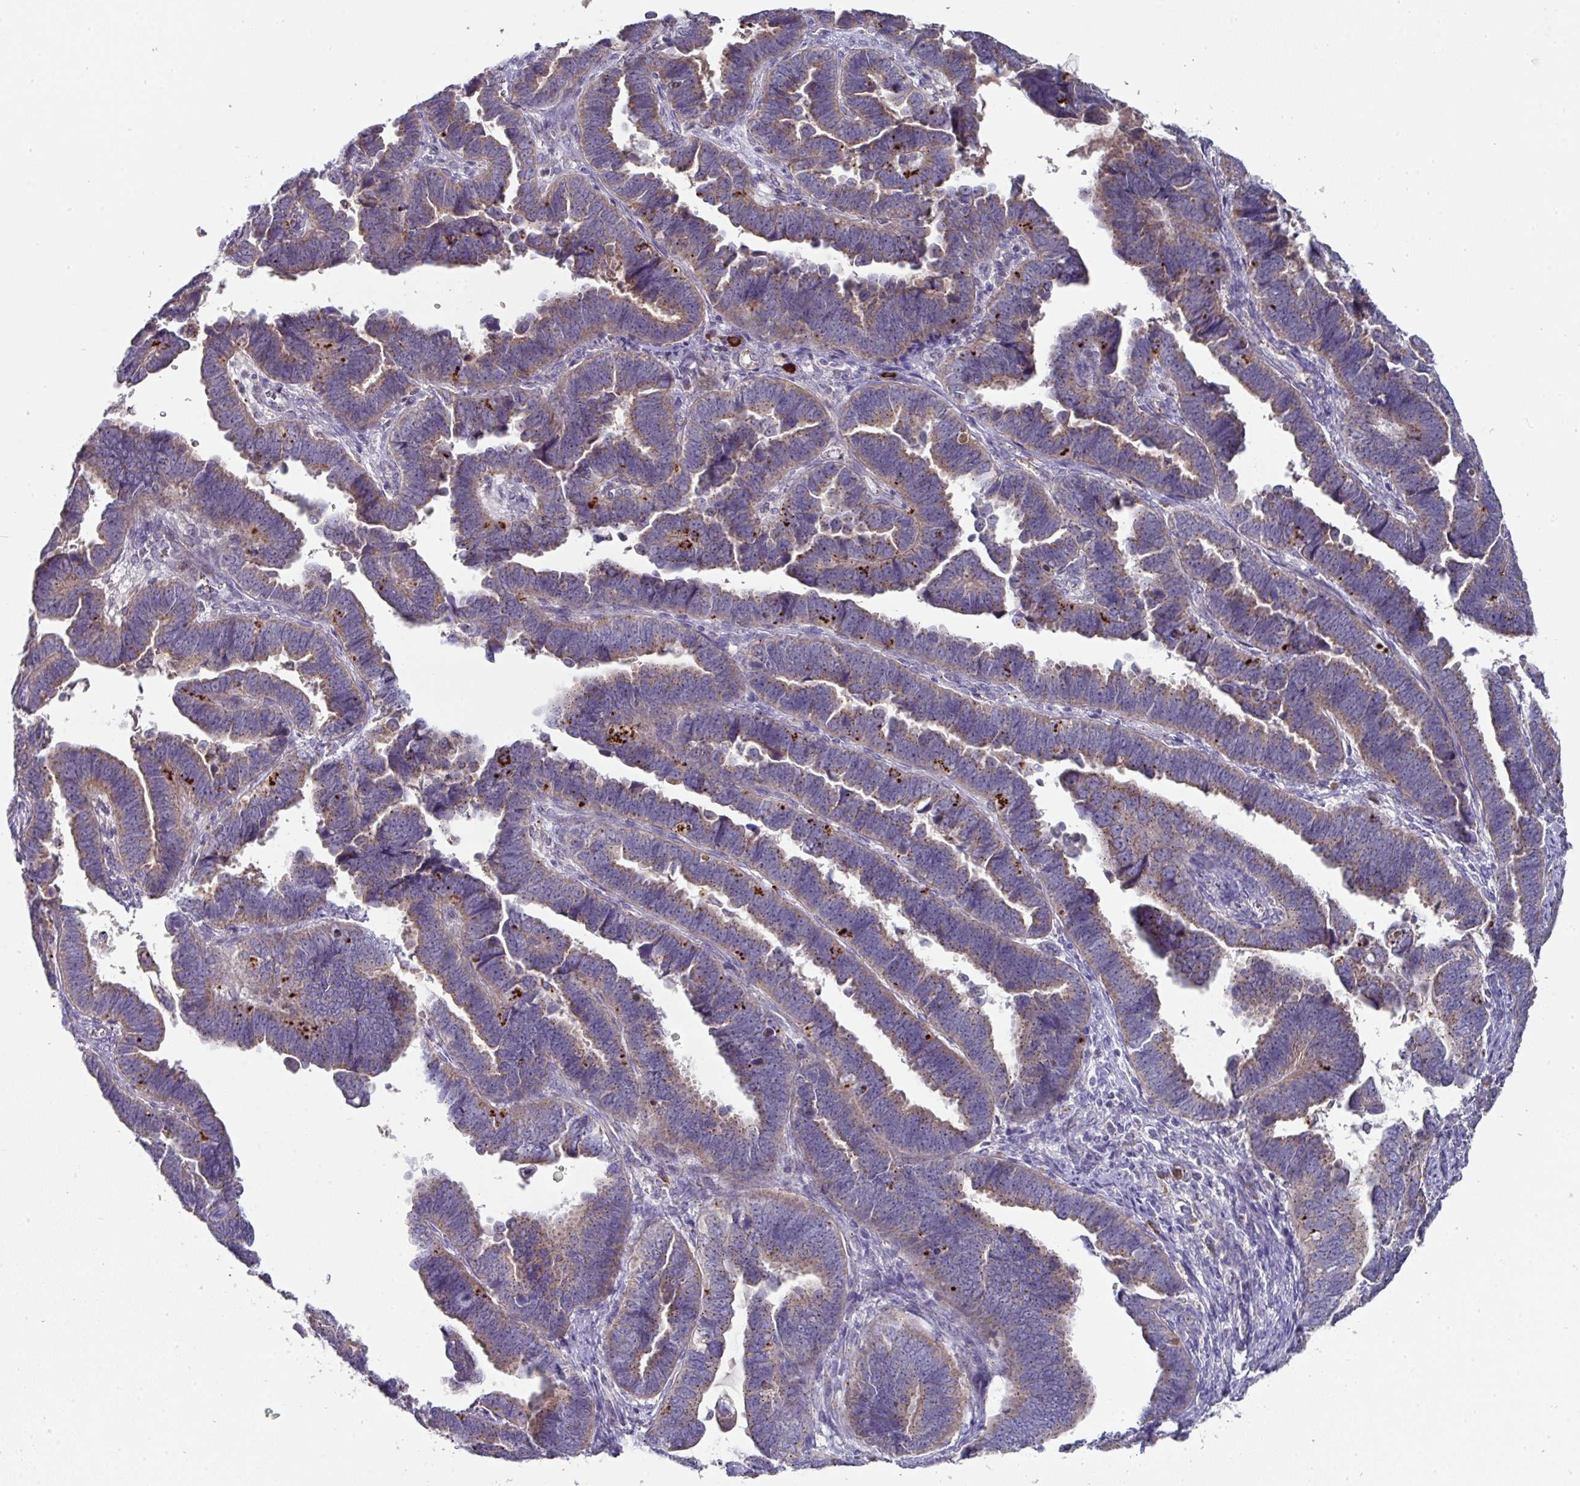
{"staining": {"intensity": "moderate", "quantity": "25%-75%", "location": "cytoplasmic/membranous"}, "tissue": "endometrial cancer", "cell_type": "Tumor cells", "image_type": "cancer", "snomed": [{"axis": "morphology", "description": "Adenocarcinoma, NOS"}, {"axis": "topography", "description": "Endometrium"}], "caption": "Protein staining demonstrates moderate cytoplasmic/membranous staining in approximately 25%-75% of tumor cells in adenocarcinoma (endometrial). Nuclei are stained in blue.", "gene": "IL4R", "patient": {"sex": "female", "age": 75}}